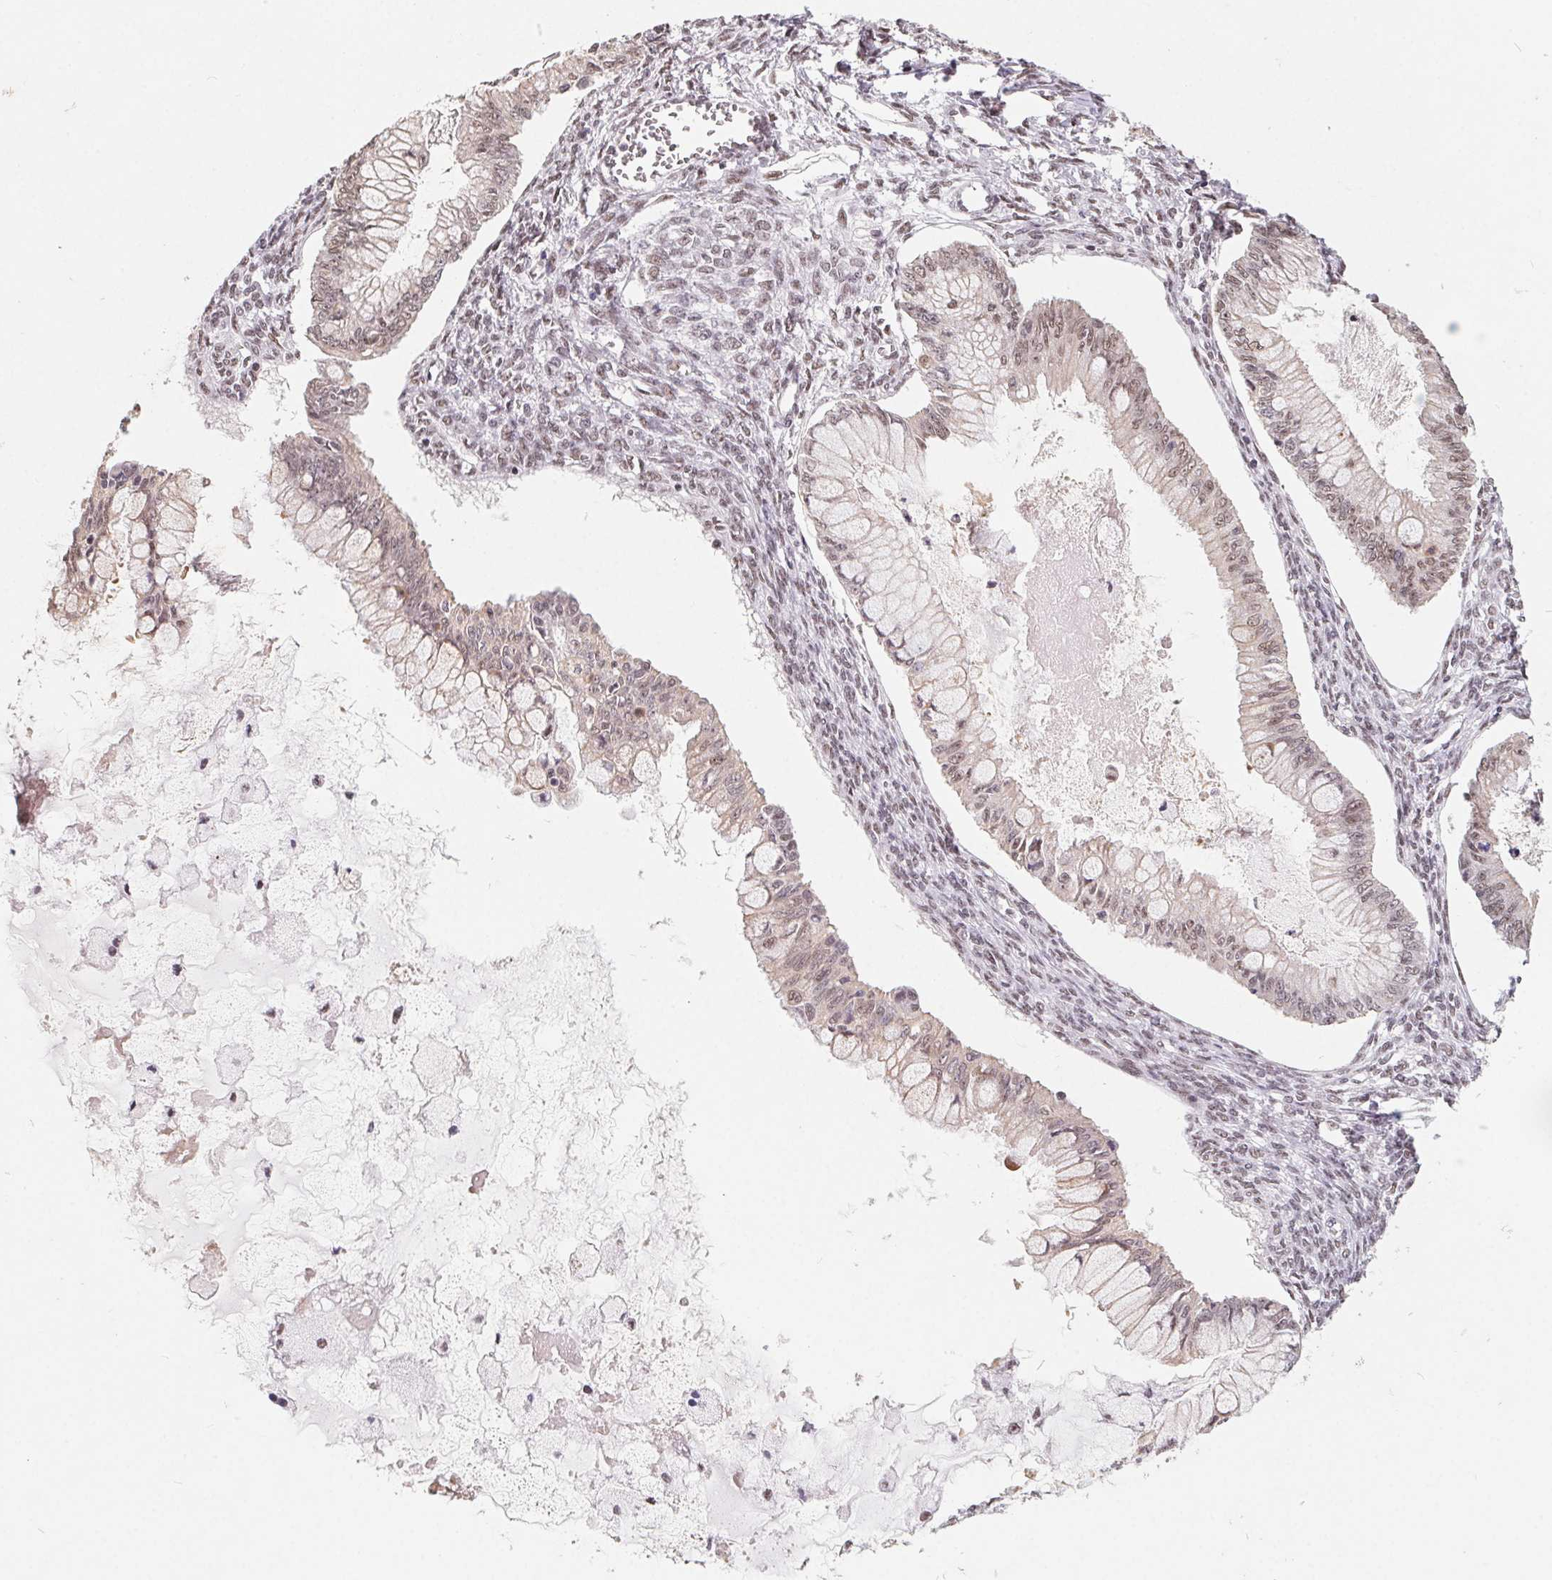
{"staining": {"intensity": "weak", "quantity": ">75%", "location": "nuclear"}, "tissue": "ovarian cancer", "cell_type": "Tumor cells", "image_type": "cancer", "snomed": [{"axis": "morphology", "description": "Cystadenocarcinoma, mucinous, NOS"}, {"axis": "topography", "description": "Ovary"}], "caption": "IHC staining of ovarian cancer, which reveals low levels of weak nuclear expression in about >75% of tumor cells indicating weak nuclear protein expression. The staining was performed using DAB (3,3'-diaminobenzidine) (brown) for protein detection and nuclei were counterstained in hematoxylin (blue).", "gene": "TCERG1", "patient": {"sex": "female", "age": 34}}